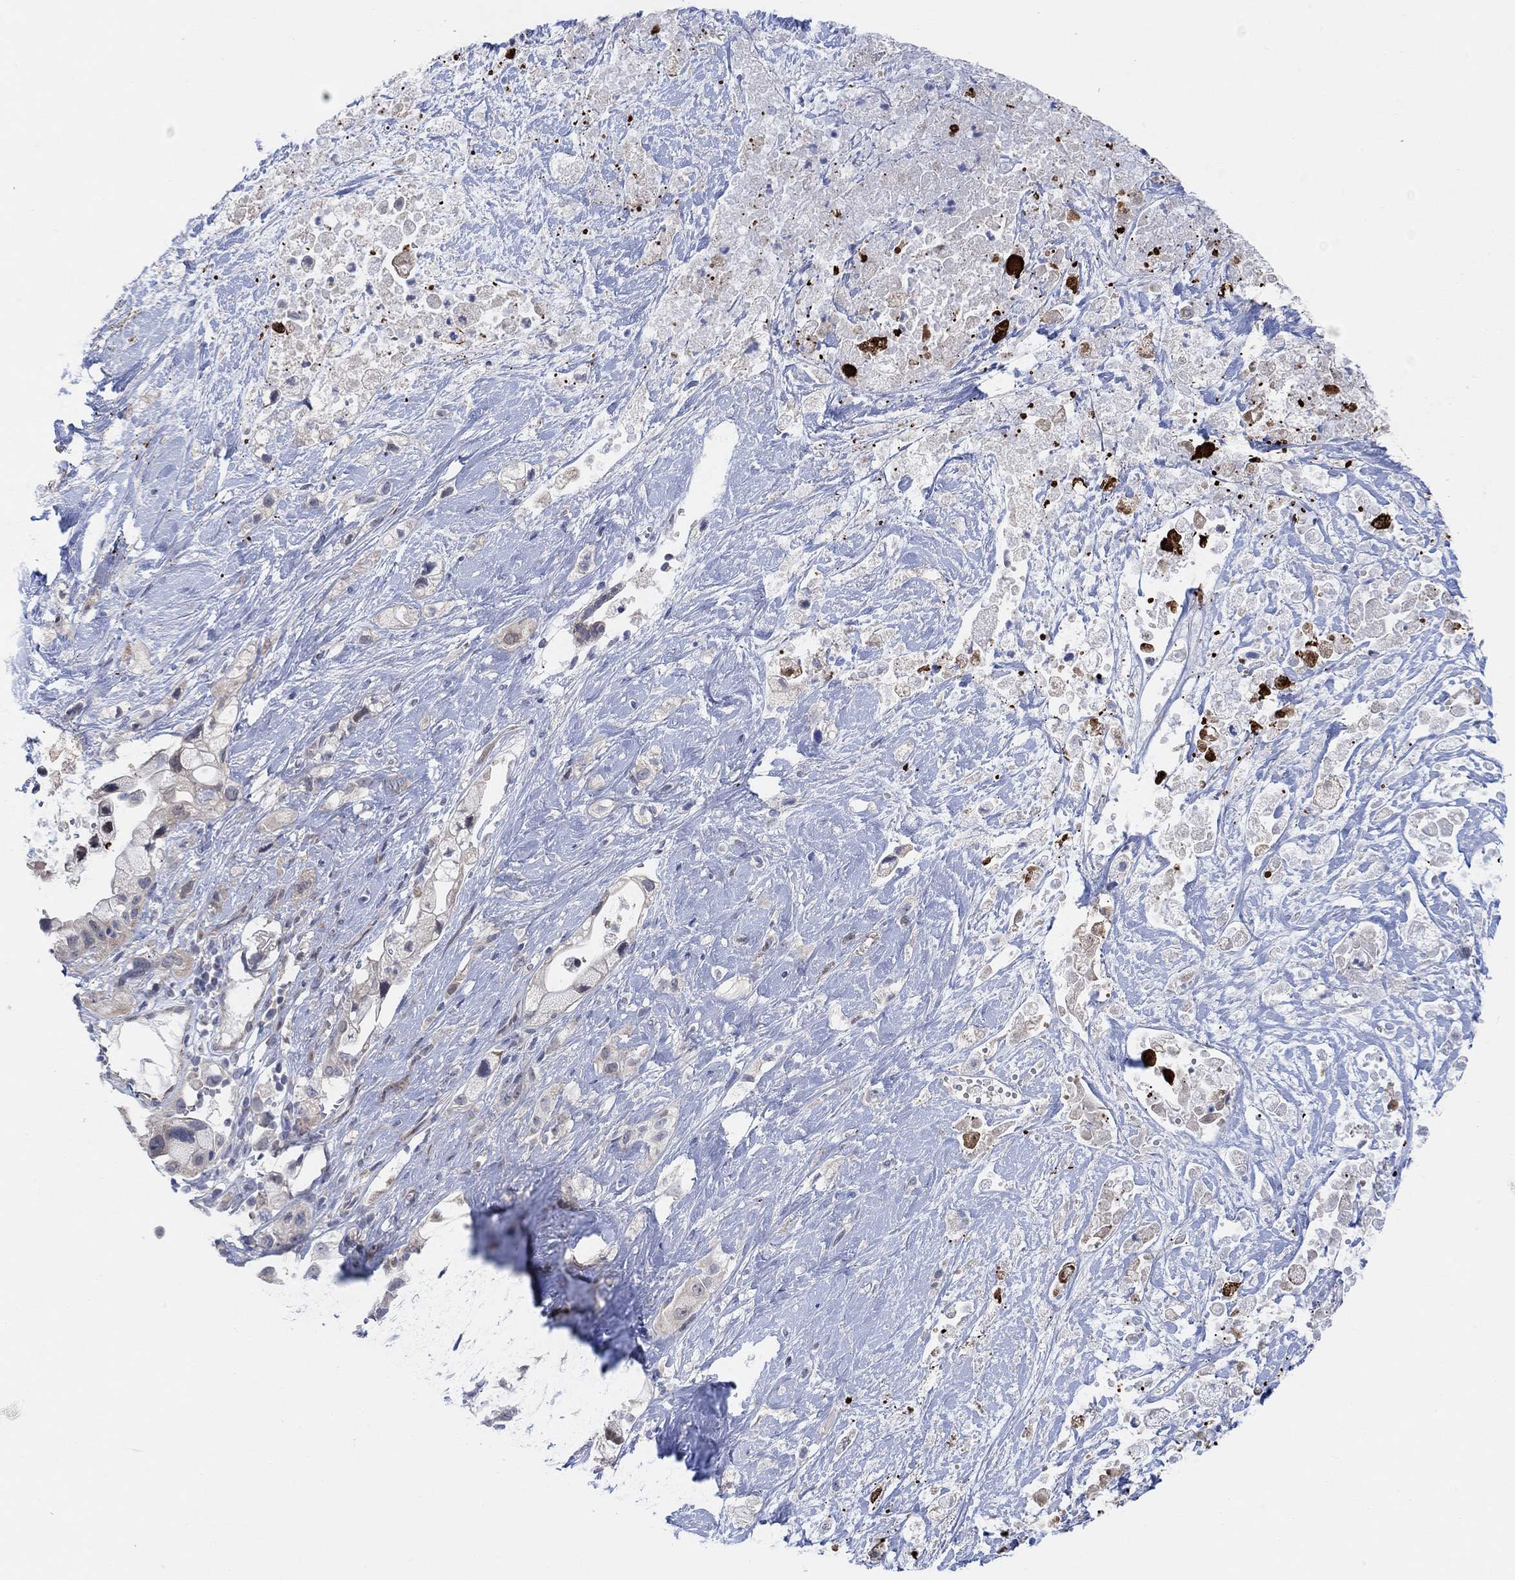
{"staining": {"intensity": "weak", "quantity": "25%-75%", "location": "cytoplasmic/membranous"}, "tissue": "pancreatic cancer", "cell_type": "Tumor cells", "image_type": "cancer", "snomed": [{"axis": "morphology", "description": "Adenocarcinoma, NOS"}, {"axis": "topography", "description": "Pancreas"}], "caption": "IHC (DAB (3,3'-diaminobenzidine)) staining of adenocarcinoma (pancreatic) shows weak cytoplasmic/membranous protein expression in approximately 25%-75% of tumor cells.", "gene": "CNTF", "patient": {"sex": "male", "age": 44}}